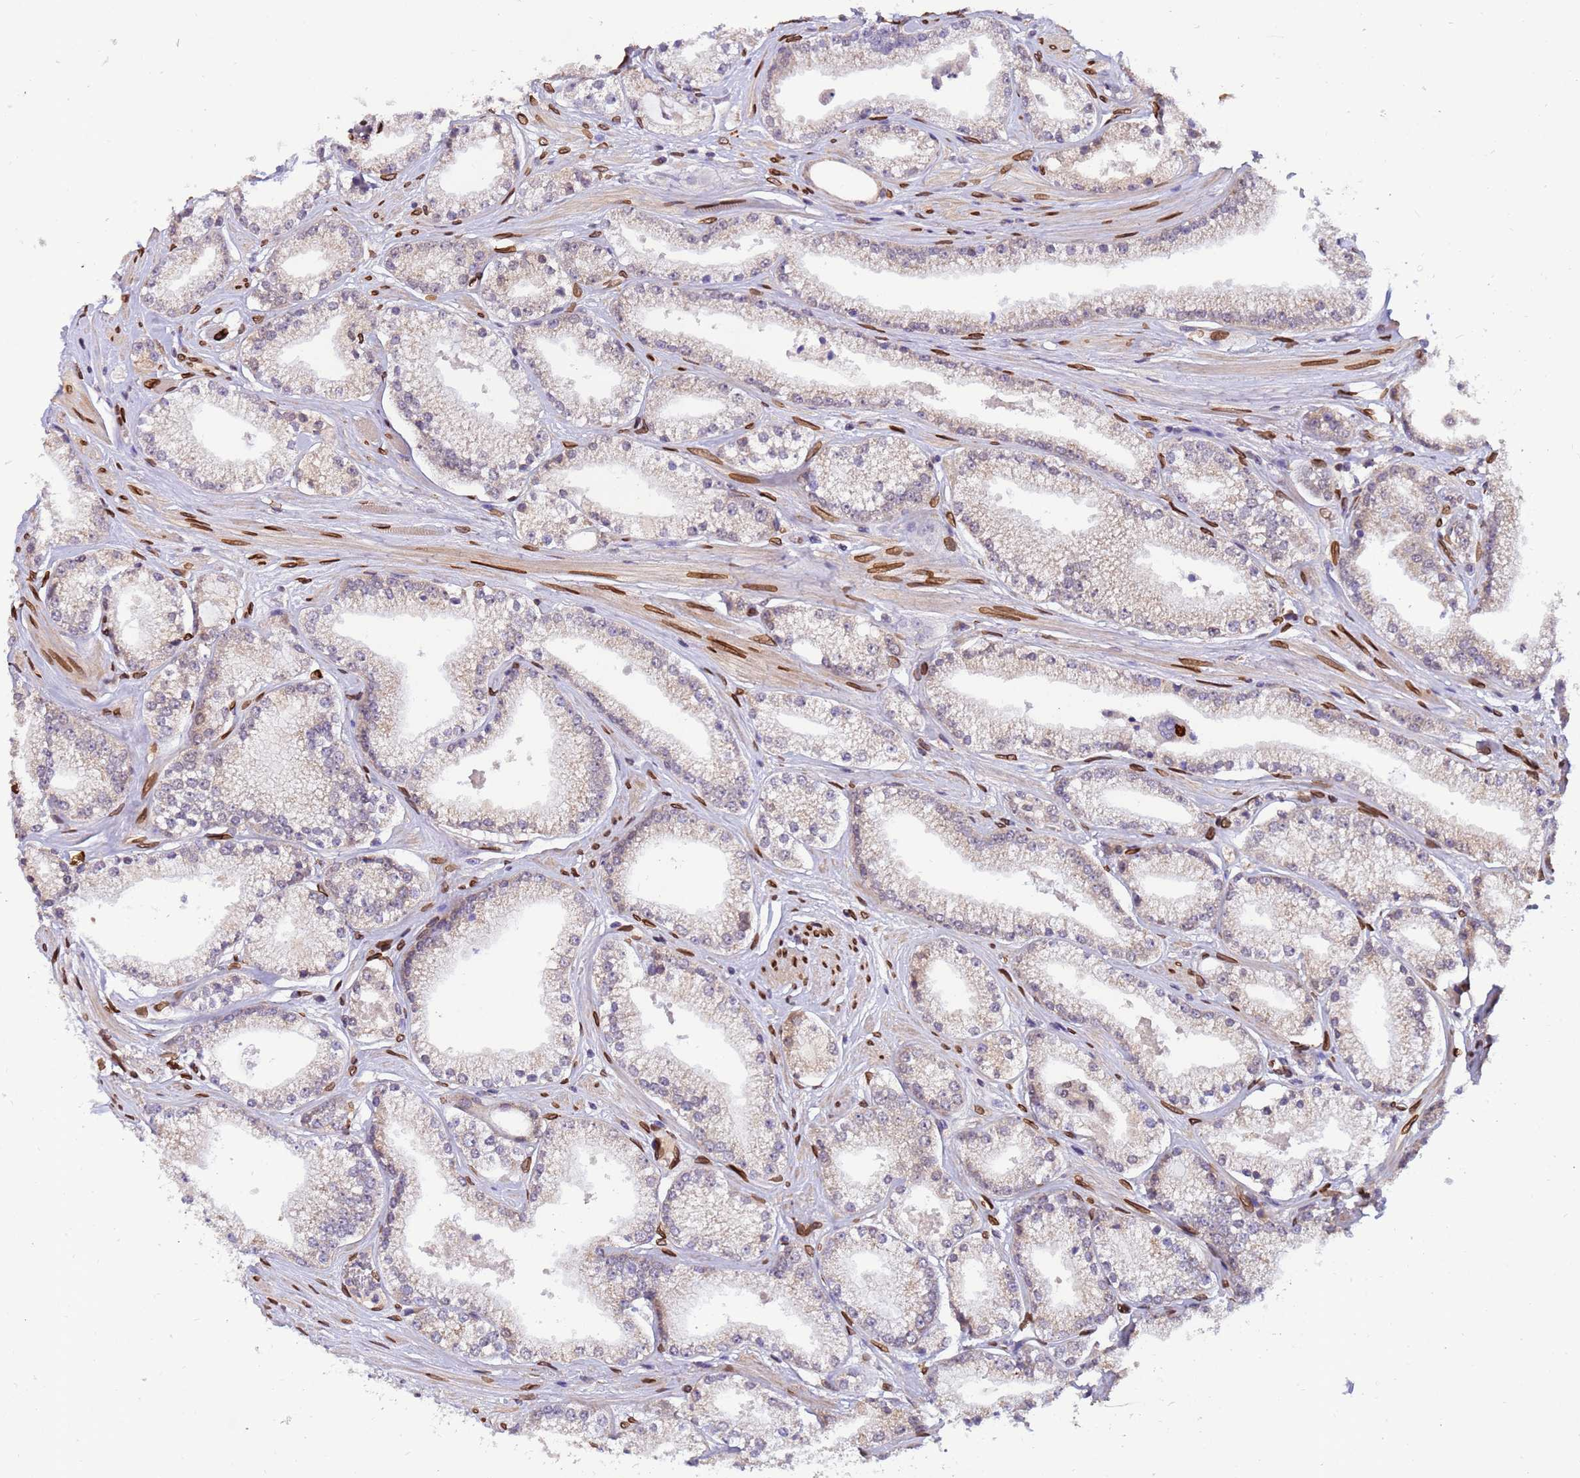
{"staining": {"intensity": "negative", "quantity": "none", "location": "none"}, "tissue": "prostate cancer", "cell_type": "Tumor cells", "image_type": "cancer", "snomed": [{"axis": "morphology", "description": "Adenocarcinoma, High grade"}, {"axis": "topography", "description": "Prostate"}], "caption": "Protein analysis of prostate cancer (adenocarcinoma (high-grade)) displays no significant positivity in tumor cells.", "gene": "GPR135", "patient": {"sex": "male", "age": 67}}